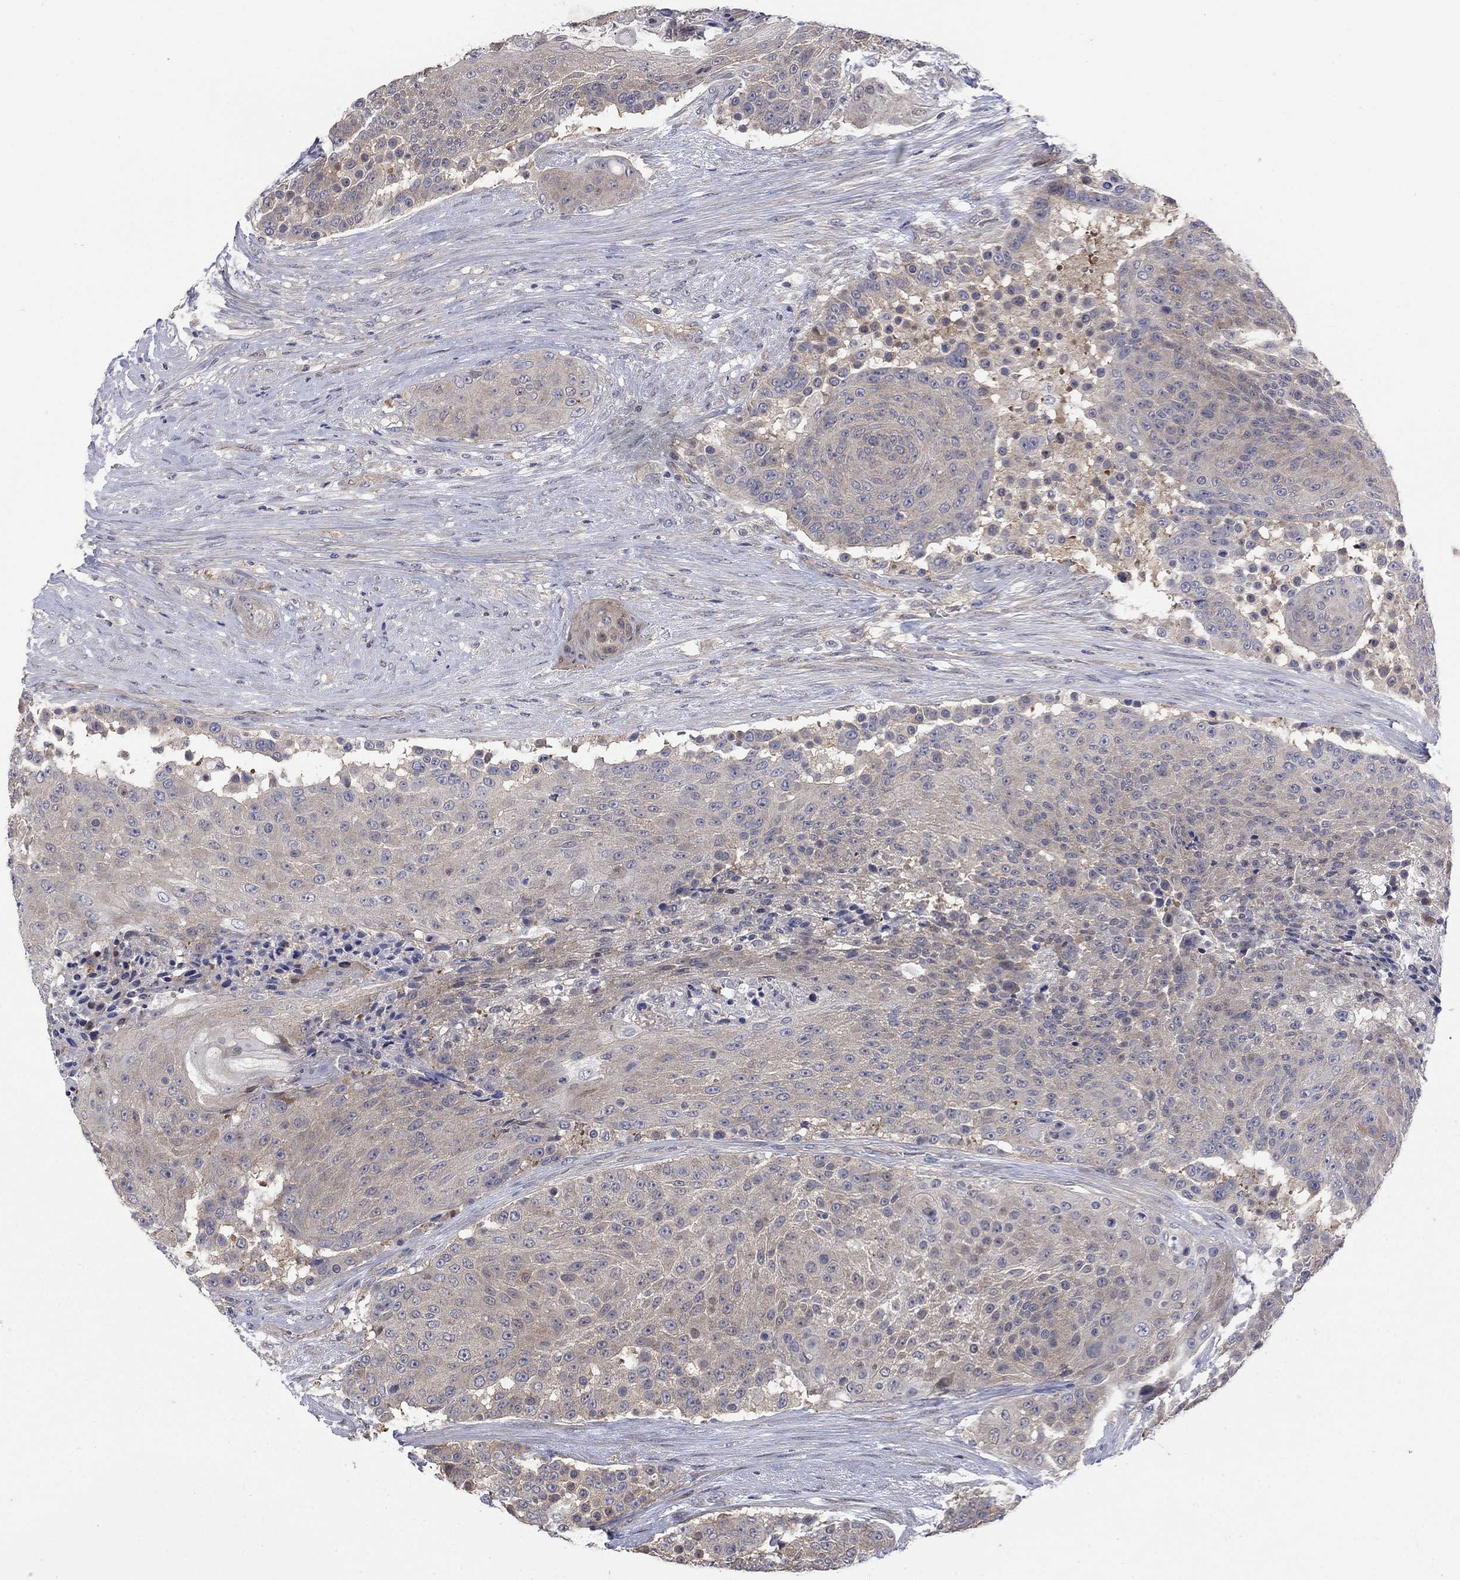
{"staining": {"intensity": "negative", "quantity": "none", "location": "none"}, "tissue": "urothelial cancer", "cell_type": "Tumor cells", "image_type": "cancer", "snomed": [{"axis": "morphology", "description": "Urothelial carcinoma, High grade"}, {"axis": "topography", "description": "Urinary bladder"}], "caption": "IHC micrograph of neoplastic tissue: human urothelial carcinoma (high-grade) stained with DAB (3,3'-diaminobenzidine) exhibits no significant protein expression in tumor cells.", "gene": "PDZD2", "patient": {"sex": "female", "age": 63}}